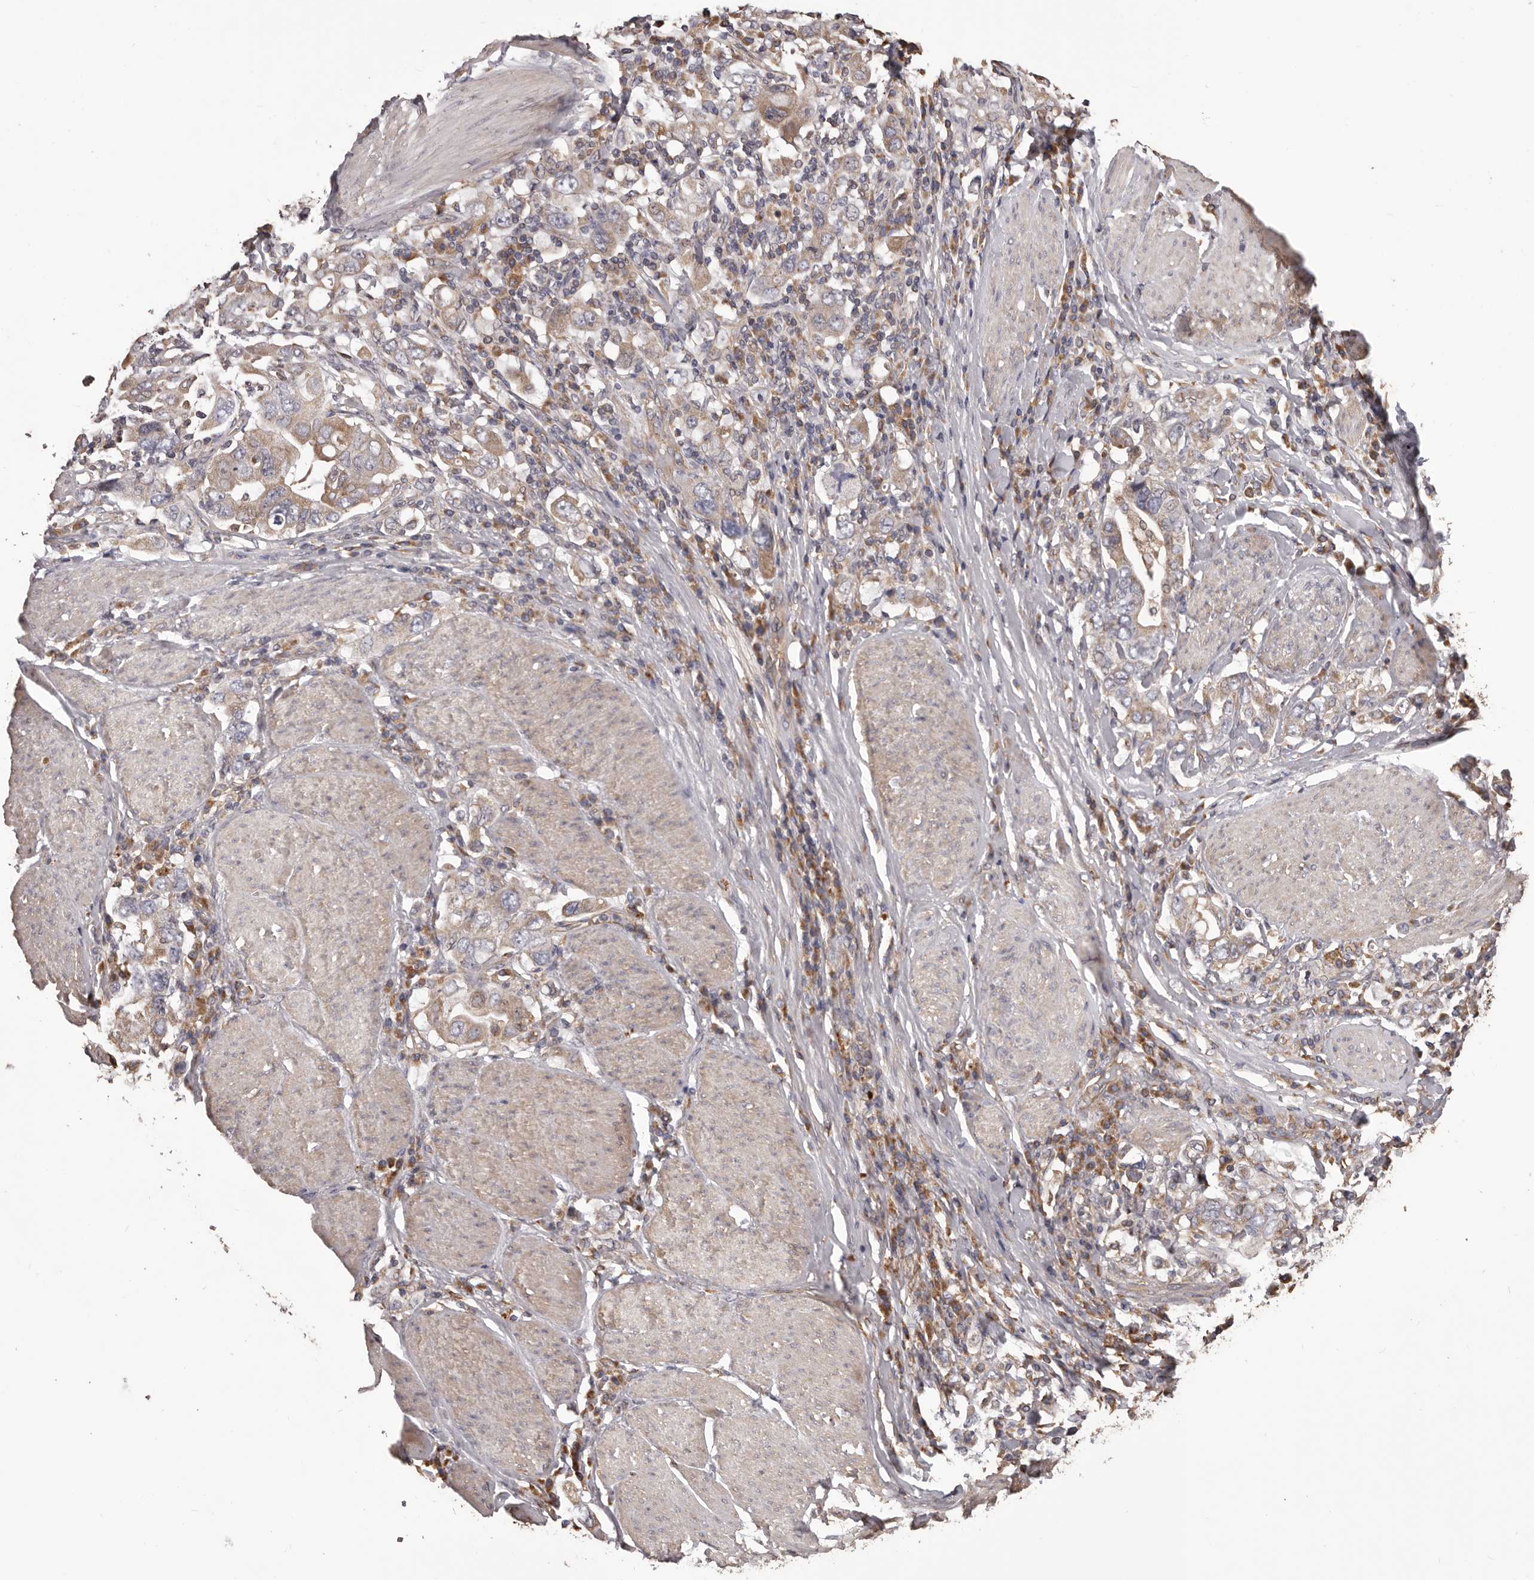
{"staining": {"intensity": "weak", "quantity": "25%-75%", "location": "cytoplasmic/membranous"}, "tissue": "stomach cancer", "cell_type": "Tumor cells", "image_type": "cancer", "snomed": [{"axis": "morphology", "description": "Adenocarcinoma, NOS"}, {"axis": "topography", "description": "Stomach, upper"}], "caption": "Tumor cells exhibit low levels of weak cytoplasmic/membranous staining in about 25%-75% of cells in stomach cancer (adenocarcinoma).", "gene": "CEP104", "patient": {"sex": "male", "age": 62}}